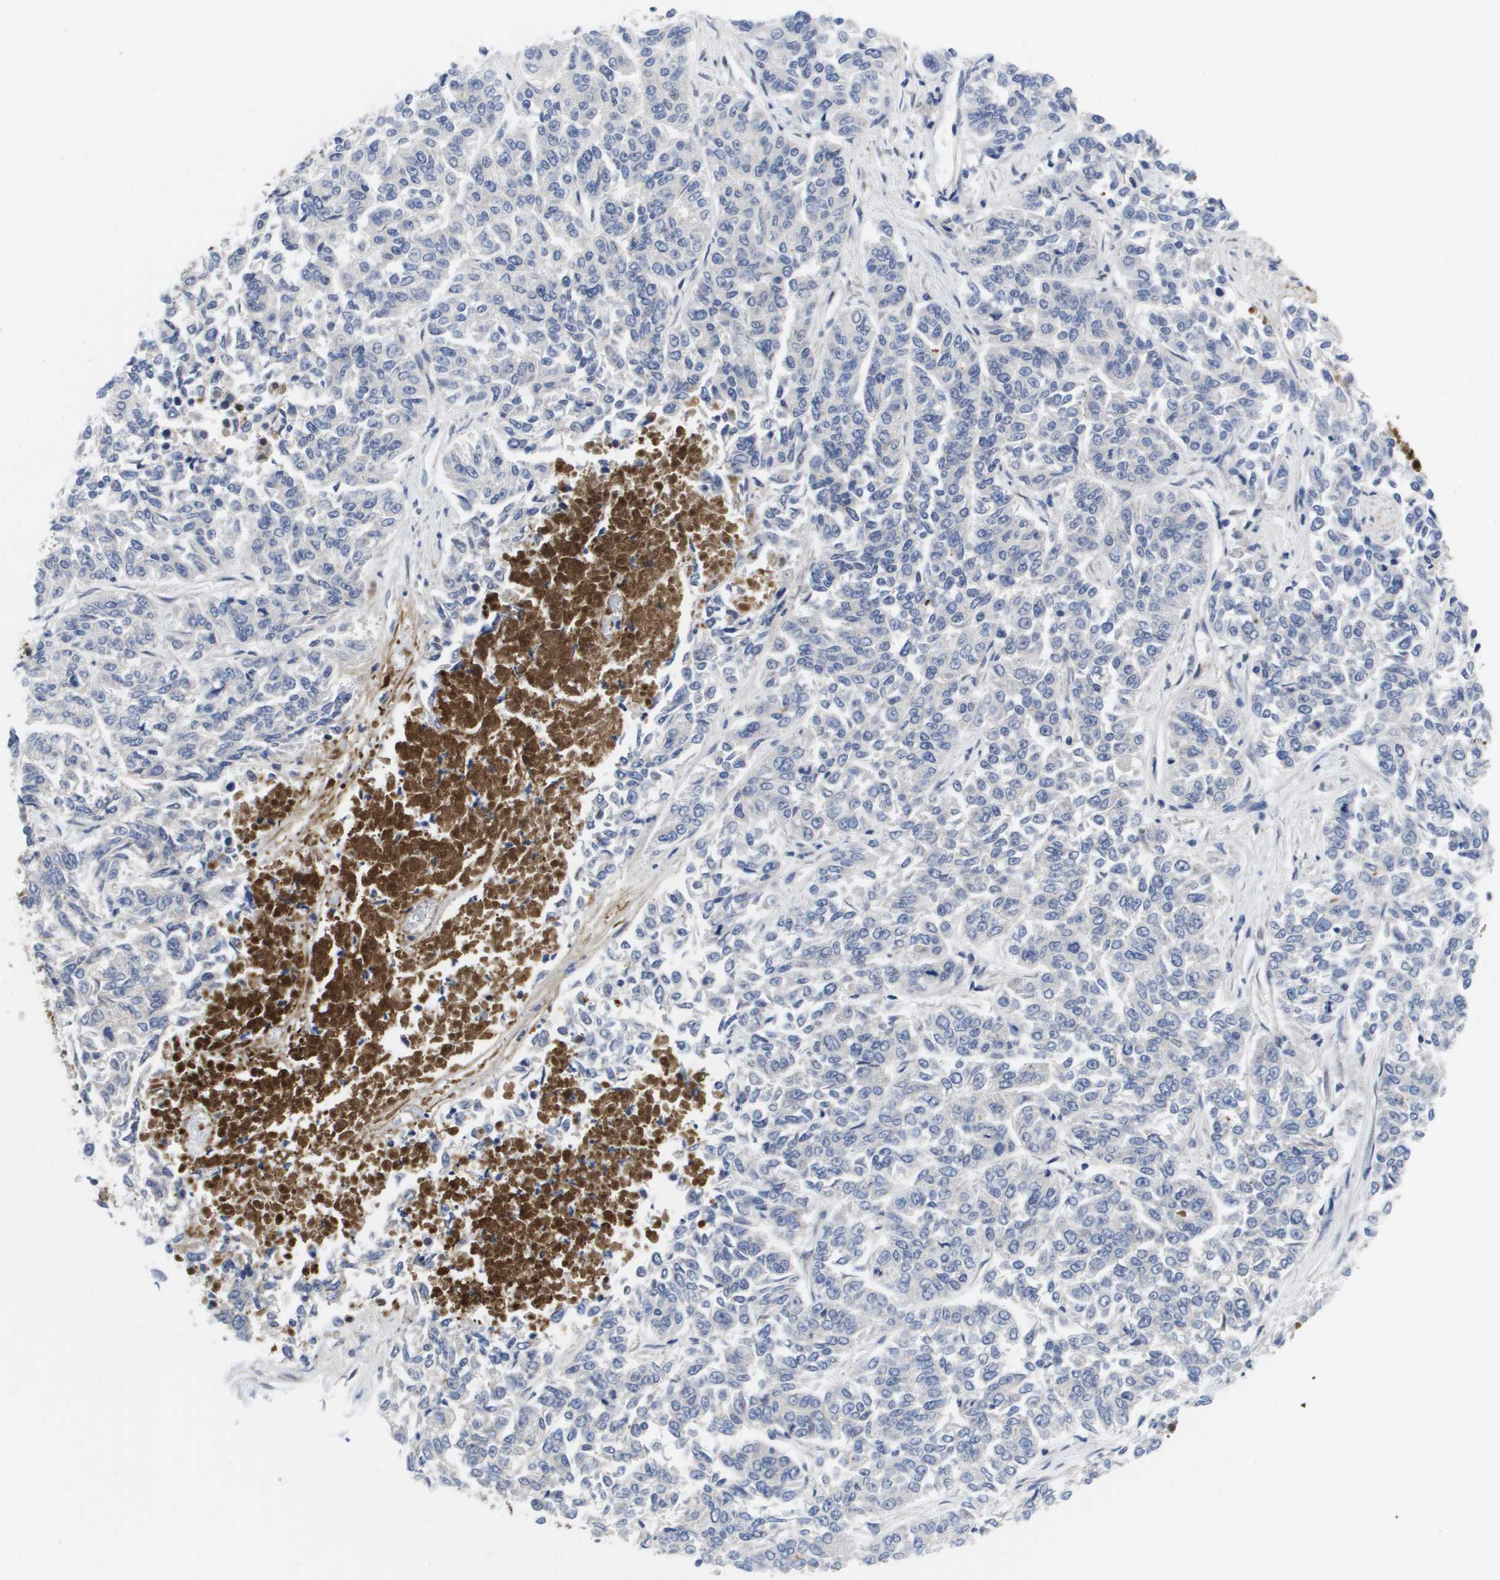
{"staining": {"intensity": "negative", "quantity": "none", "location": "none"}, "tissue": "lung cancer", "cell_type": "Tumor cells", "image_type": "cancer", "snomed": [{"axis": "morphology", "description": "Adenocarcinoma, NOS"}, {"axis": "topography", "description": "Lung"}], "caption": "Tumor cells are negative for protein expression in human lung cancer (adenocarcinoma).", "gene": "SERPINC1", "patient": {"sex": "male", "age": 84}}